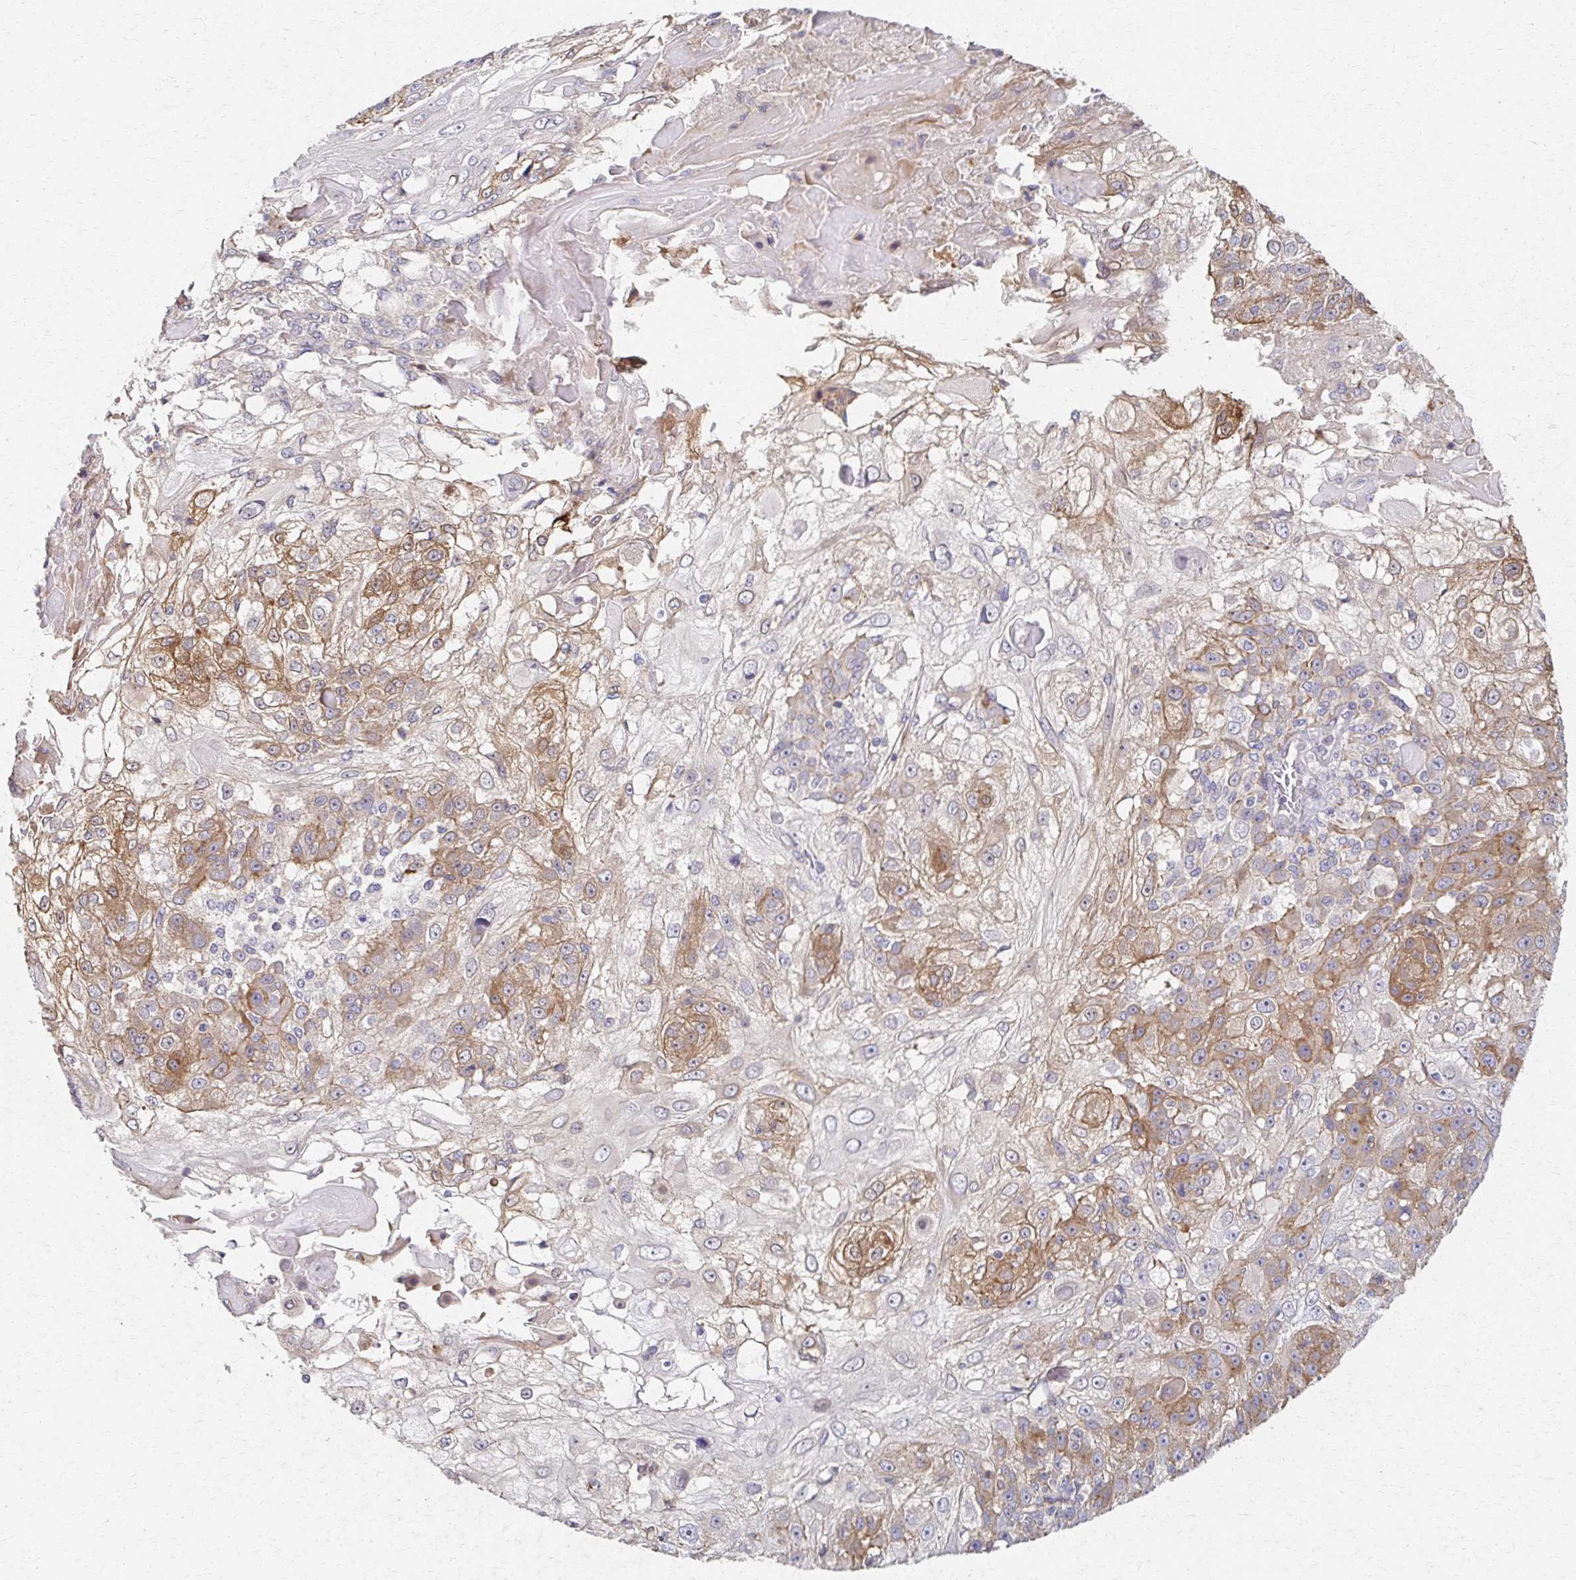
{"staining": {"intensity": "moderate", "quantity": "25%-75%", "location": "cytoplasmic/membranous"}, "tissue": "skin cancer", "cell_type": "Tumor cells", "image_type": "cancer", "snomed": [{"axis": "morphology", "description": "Normal tissue, NOS"}, {"axis": "morphology", "description": "Squamous cell carcinoma, NOS"}, {"axis": "topography", "description": "Skin"}], "caption": "Immunohistochemistry (IHC) (DAB) staining of skin squamous cell carcinoma demonstrates moderate cytoplasmic/membranous protein staining in approximately 25%-75% of tumor cells.", "gene": "EOLA2", "patient": {"sex": "female", "age": 83}}